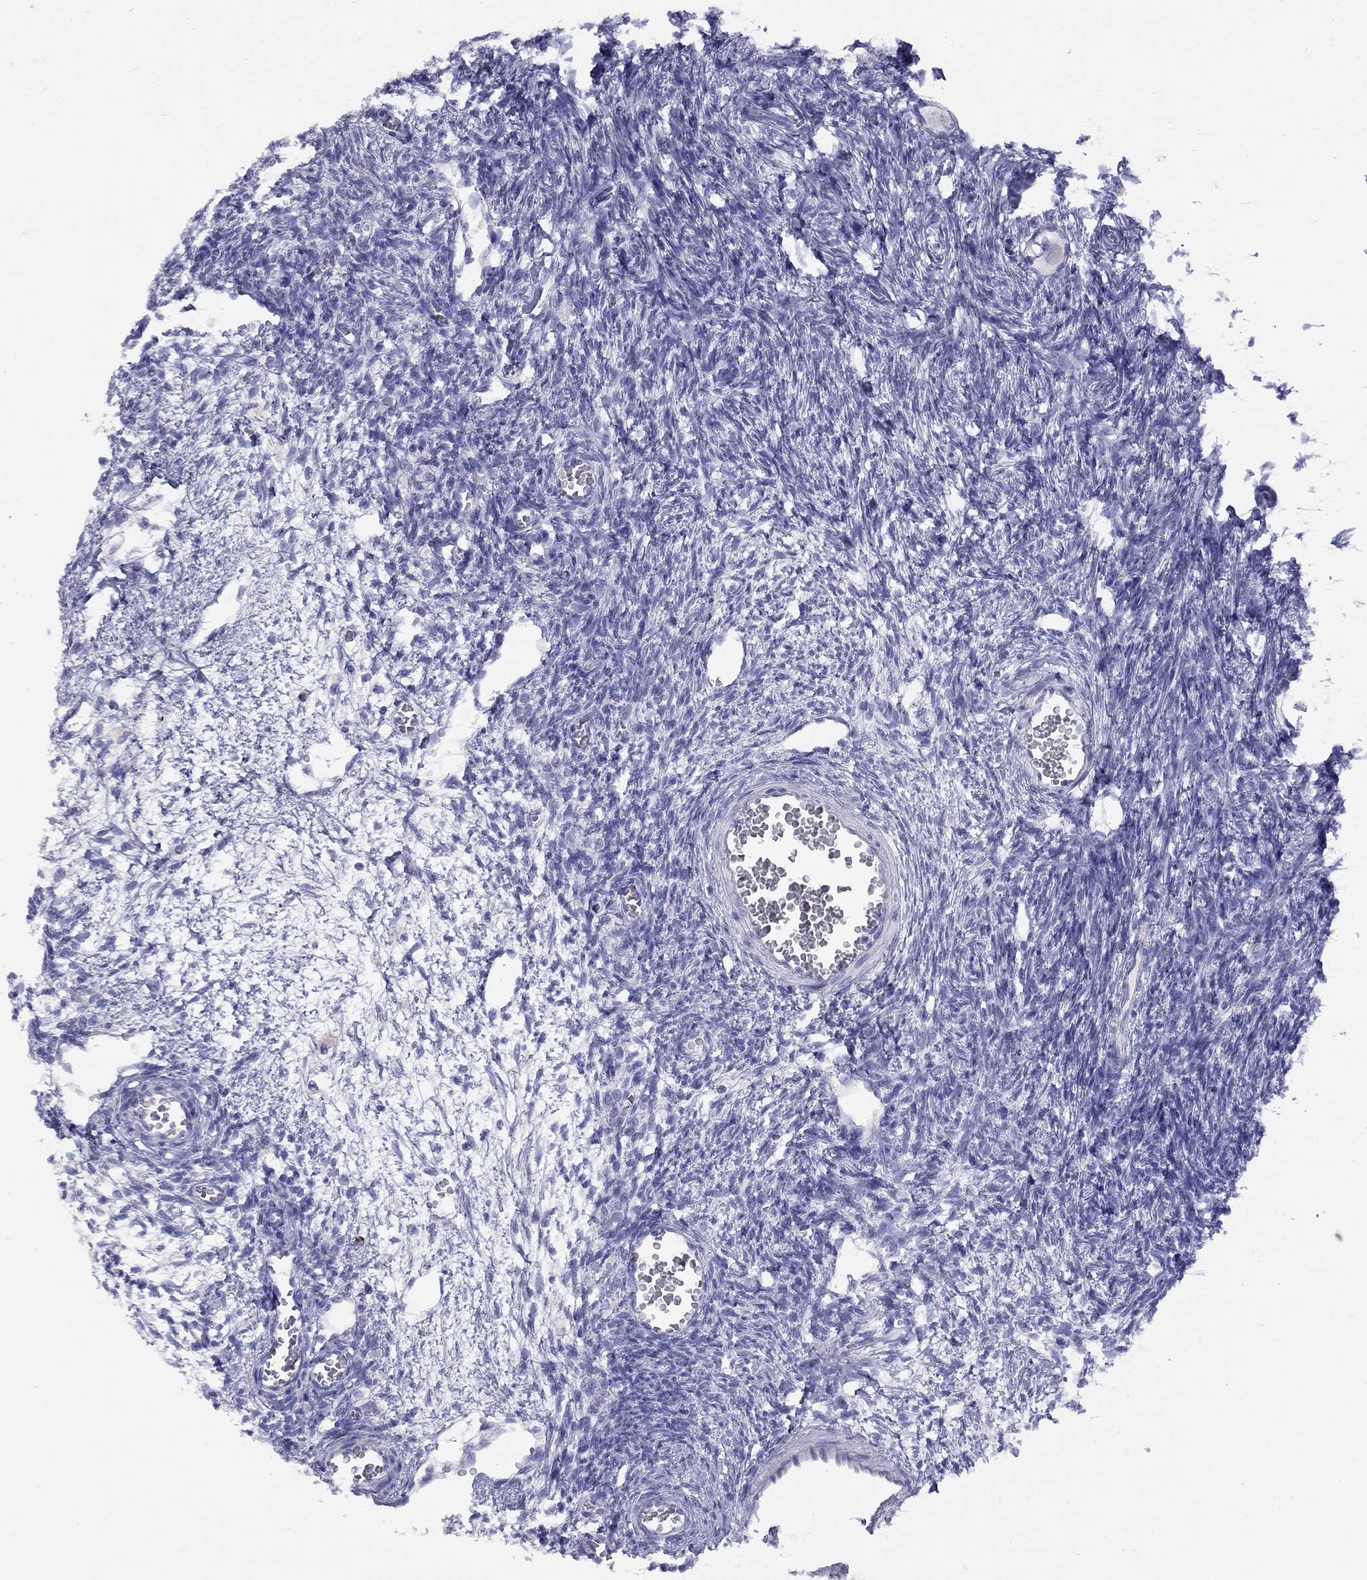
{"staining": {"intensity": "negative", "quantity": "none", "location": "none"}, "tissue": "ovary", "cell_type": "Follicle cells", "image_type": "normal", "snomed": [{"axis": "morphology", "description": "Normal tissue, NOS"}, {"axis": "topography", "description": "Ovary"}], "caption": "Immunohistochemical staining of unremarkable human ovary reveals no significant expression in follicle cells.", "gene": "CPNE4", "patient": {"sex": "female", "age": 27}}